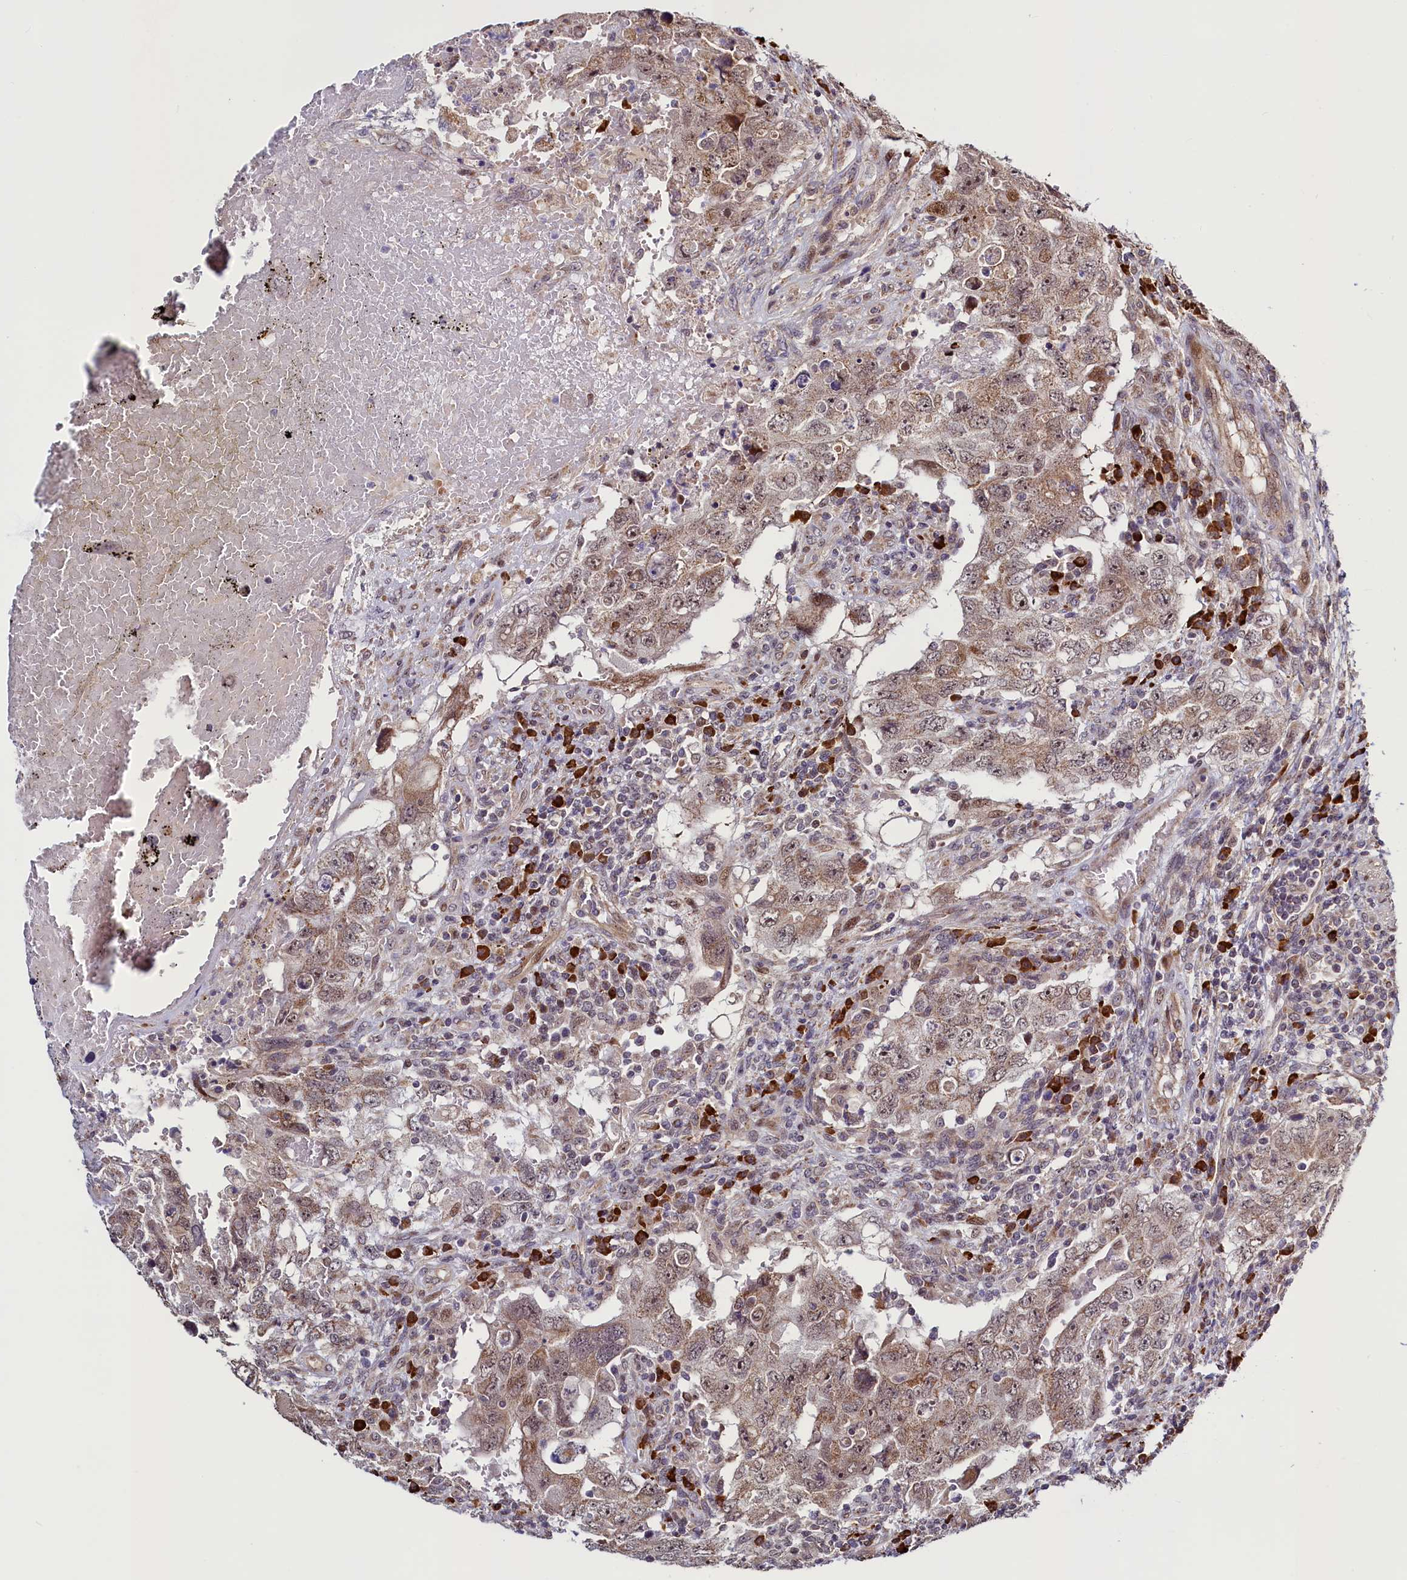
{"staining": {"intensity": "moderate", "quantity": ">75%", "location": "cytoplasmic/membranous,nuclear"}, "tissue": "testis cancer", "cell_type": "Tumor cells", "image_type": "cancer", "snomed": [{"axis": "morphology", "description": "Carcinoma, Embryonal, NOS"}, {"axis": "topography", "description": "Testis"}], "caption": "Testis cancer (embryonal carcinoma) stained for a protein (brown) exhibits moderate cytoplasmic/membranous and nuclear positive positivity in about >75% of tumor cells.", "gene": "RBFA", "patient": {"sex": "male", "age": 26}}